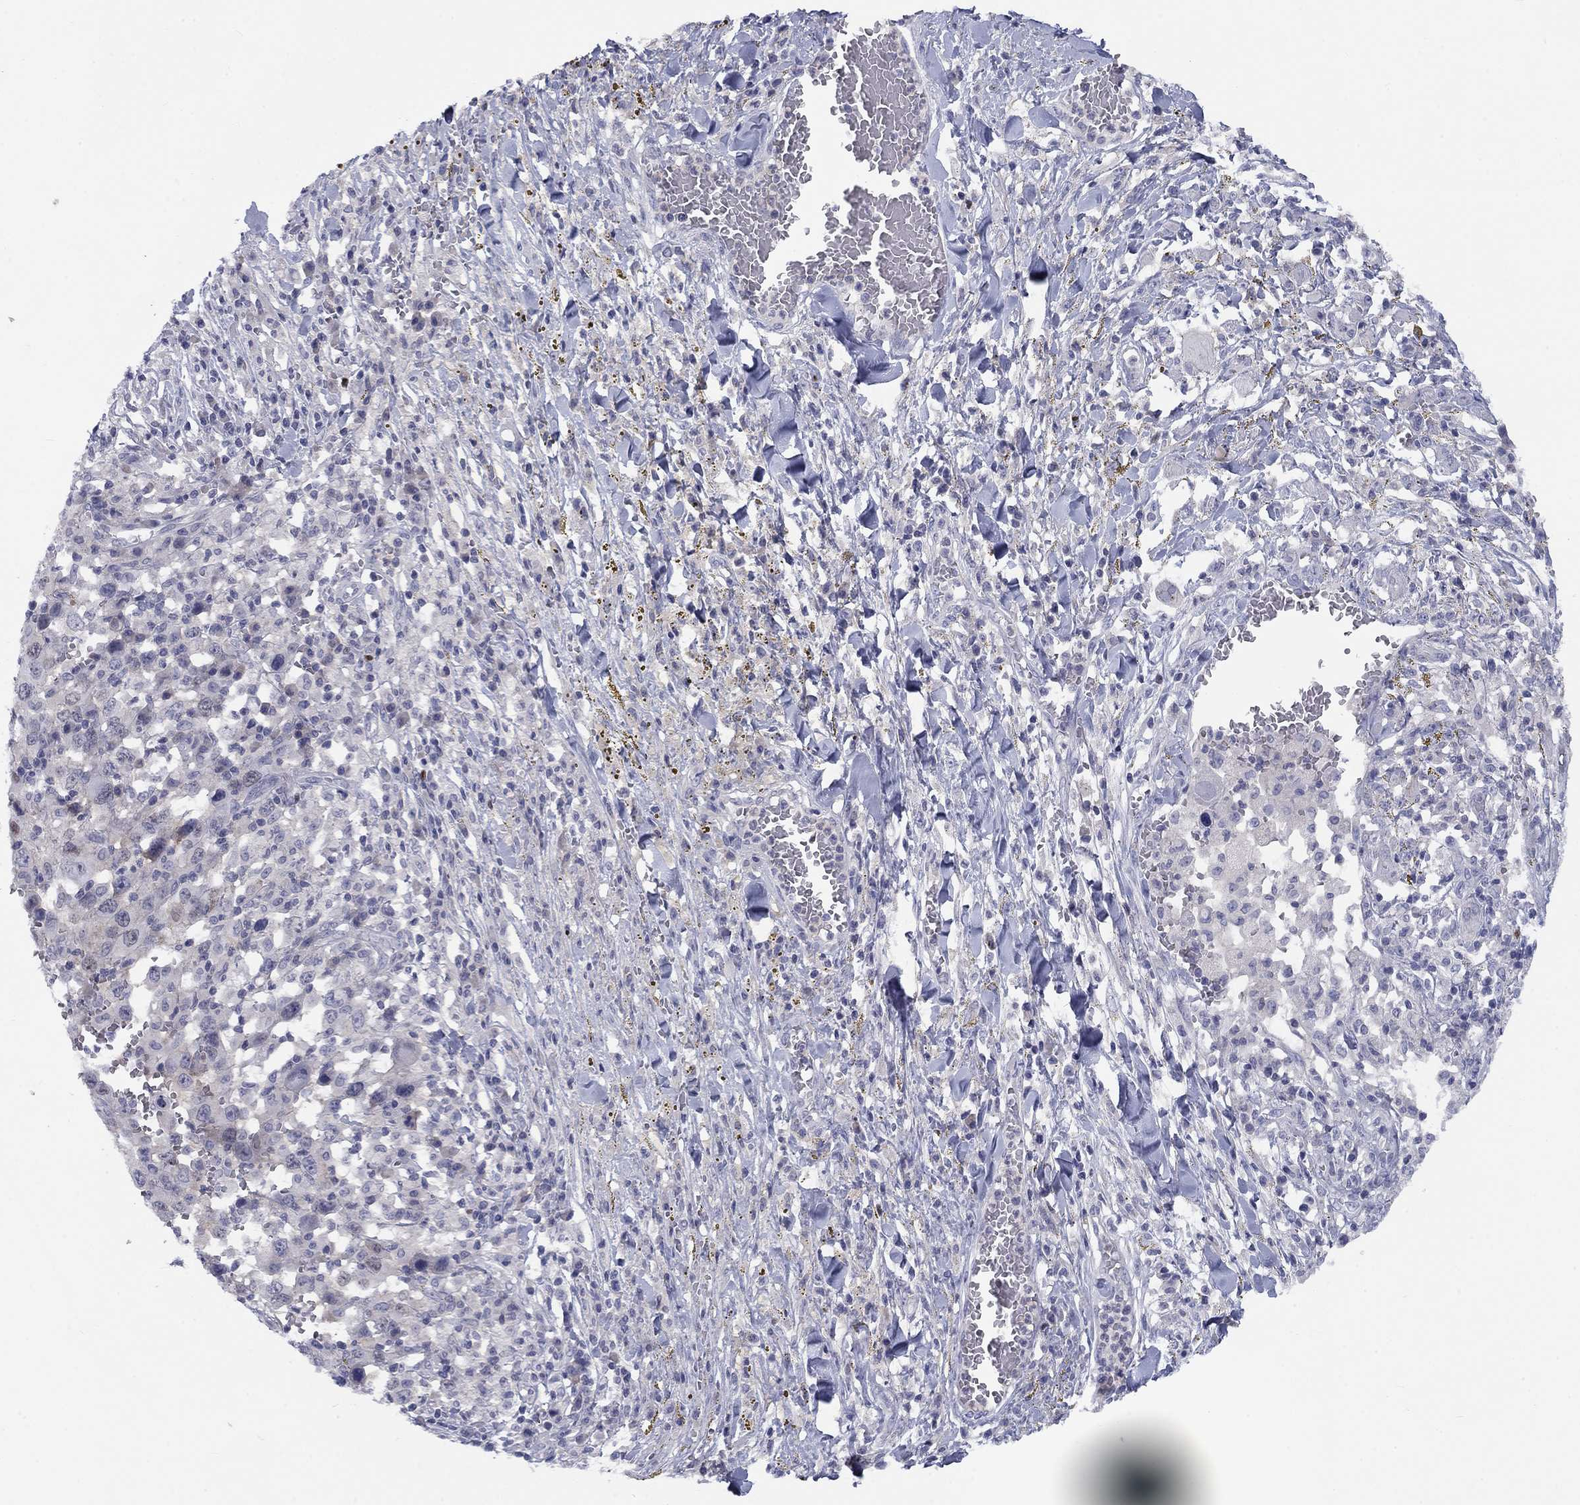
{"staining": {"intensity": "negative", "quantity": "none", "location": "none"}, "tissue": "melanoma", "cell_type": "Tumor cells", "image_type": "cancer", "snomed": [{"axis": "morphology", "description": "Malignant melanoma, NOS"}, {"axis": "topography", "description": "Skin"}], "caption": "Immunohistochemical staining of malignant melanoma displays no significant positivity in tumor cells.", "gene": "CACNA1A", "patient": {"sex": "female", "age": 91}}